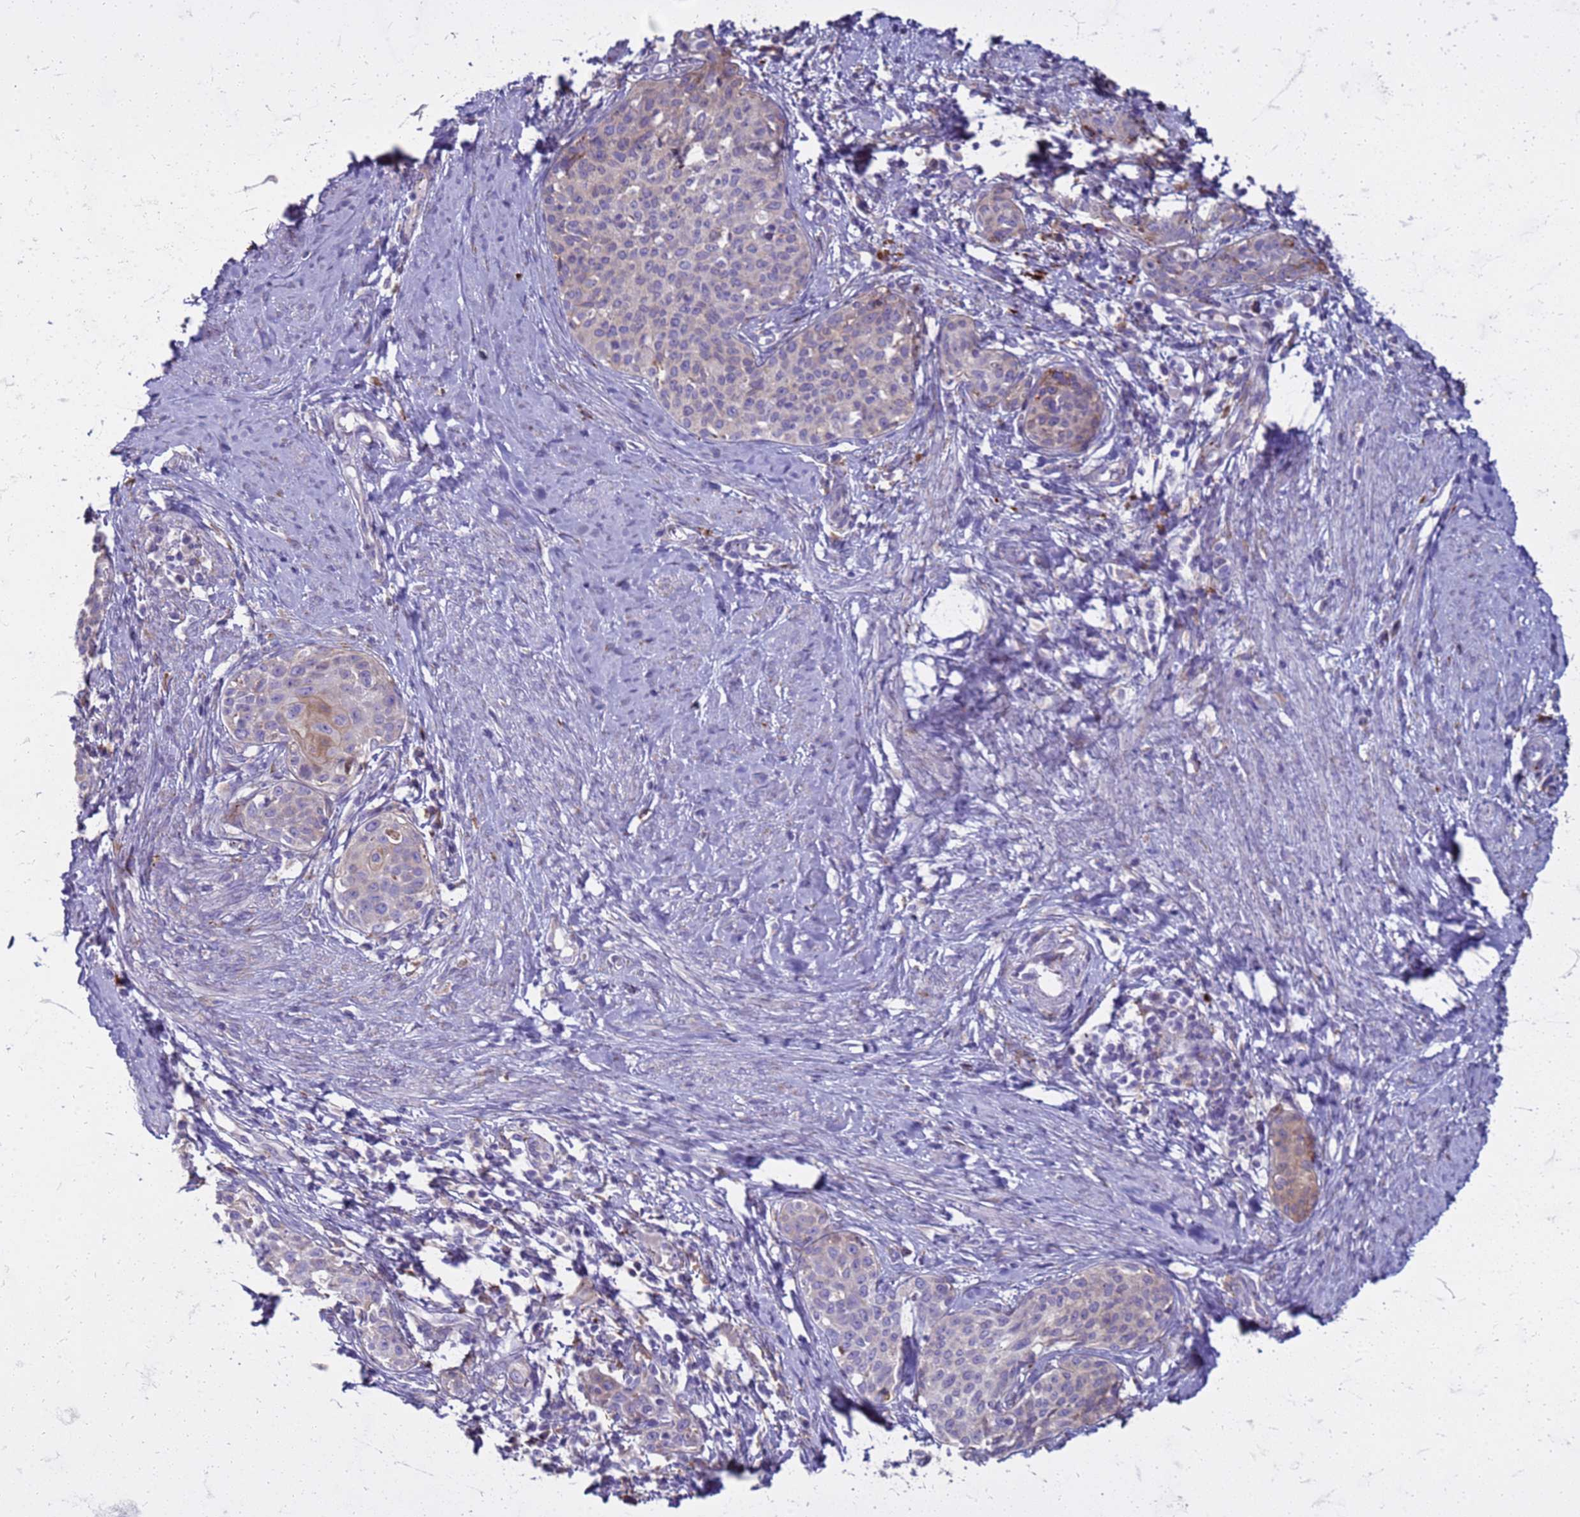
{"staining": {"intensity": "negative", "quantity": "none", "location": "none"}, "tissue": "cervical cancer", "cell_type": "Tumor cells", "image_type": "cancer", "snomed": [{"axis": "morphology", "description": "Squamous cell carcinoma, NOS"}, {"axis": "morphology", "description": "Adenocarcinoma, NOS"}, {"axis": "topography", "description": "Cervix"}], "caption": "Human cervical cancer (adenocarcinoma) stained for a protein using immunohistochemistry reveals no staining in tumor cells.", "gene": "PDK3", "patient": {"sex": "female", "age": 52}}